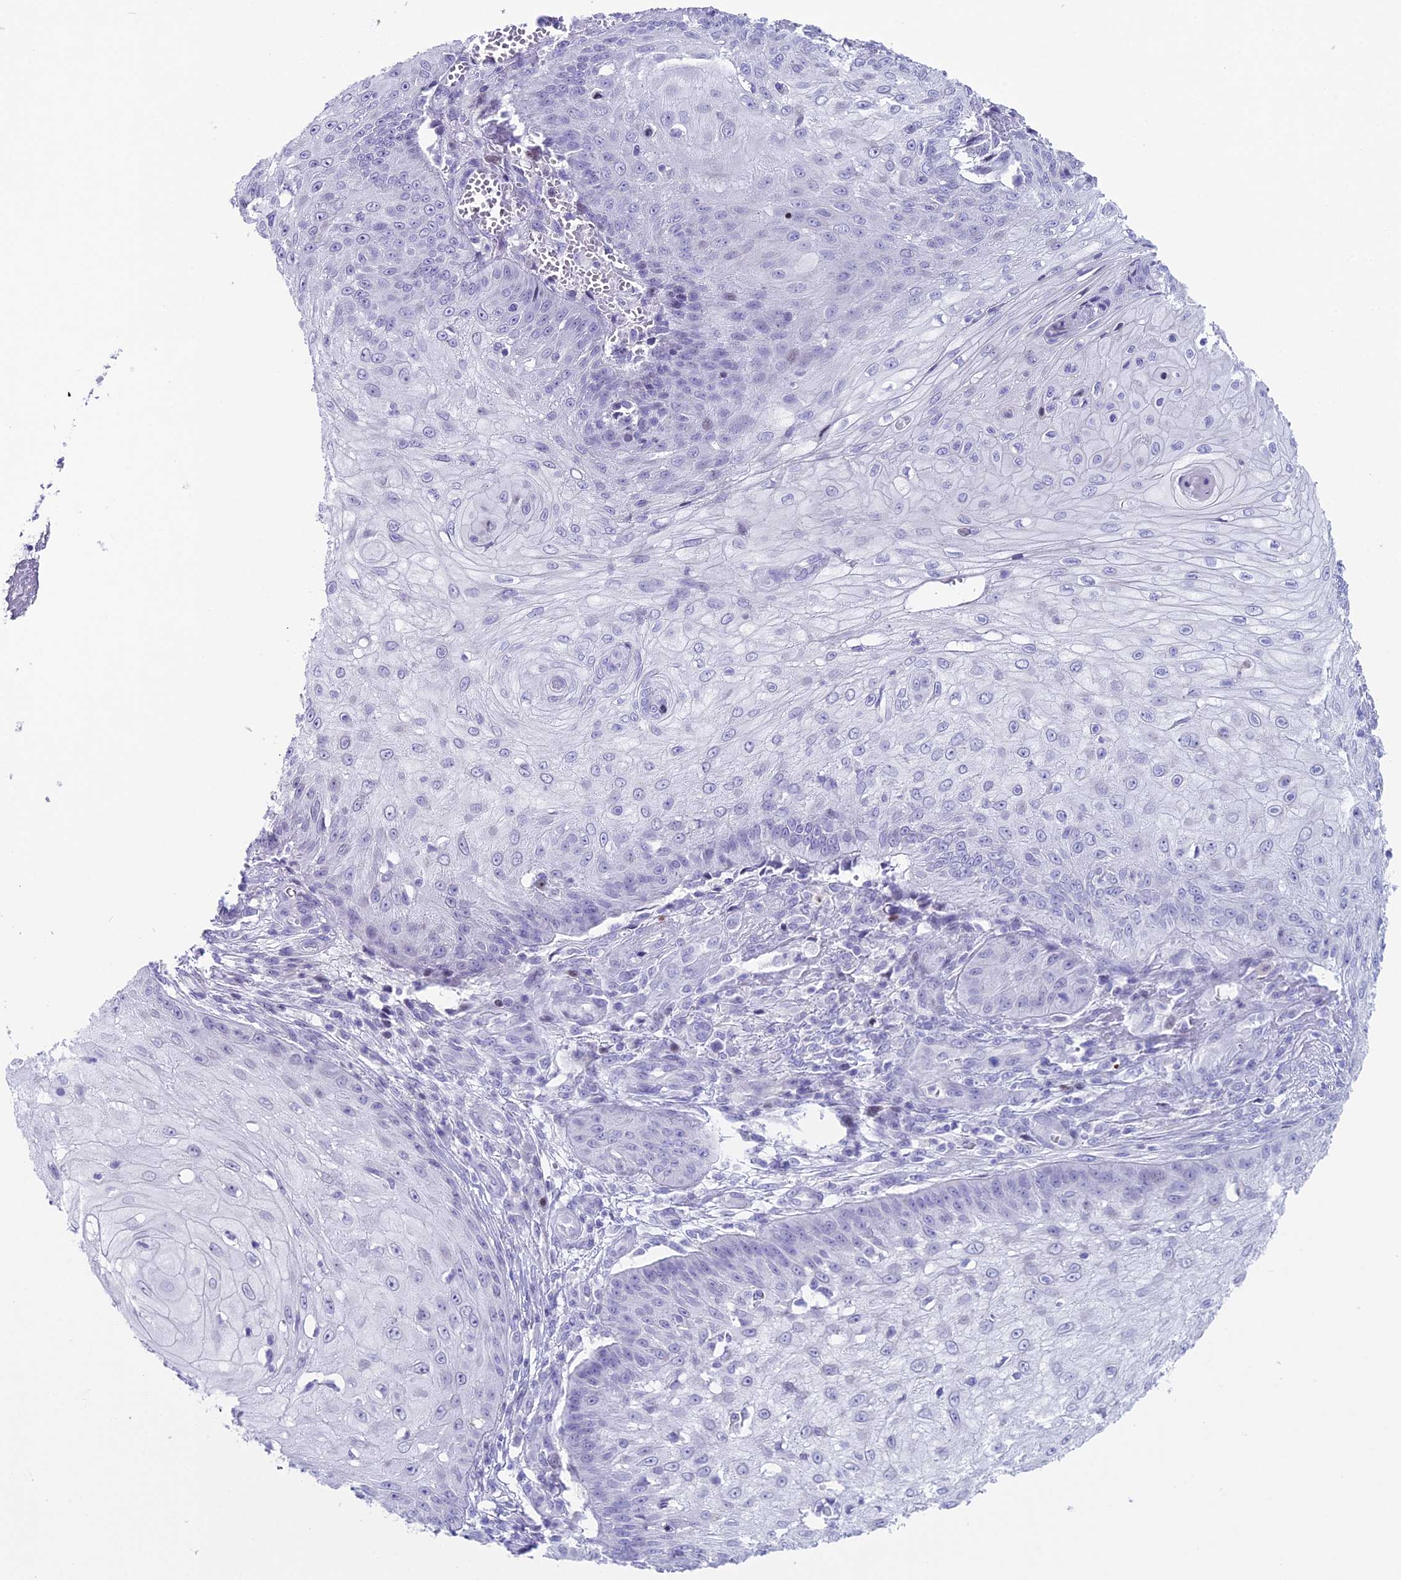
{"staining": {"intensity": "negative", "quantity": "none", "location": "none"}, "tissue": "skin cancer", "cell_type": "Tumor cells", "image_type": "cancer", "snomed": [{"axis": "morphology", "description": "Squamous cell carcinoma, NOS"}, {"axis": "topography", "description": "Skin"}], "caption": "High power microscopy photomicrograph of an immunohistochemistry image of squamous cell carcinoma (skin), revealing no significant expression in tumor cells. The staining was performed using DAB (3,3'-diaminobenzidine) to visualize the protein expression in brown, while the nuclei were stained in blue with hematoxylin (Magnification: 20x).", "gene": "CC2D2A", "patient": {"sex": "male", "age": 70}}